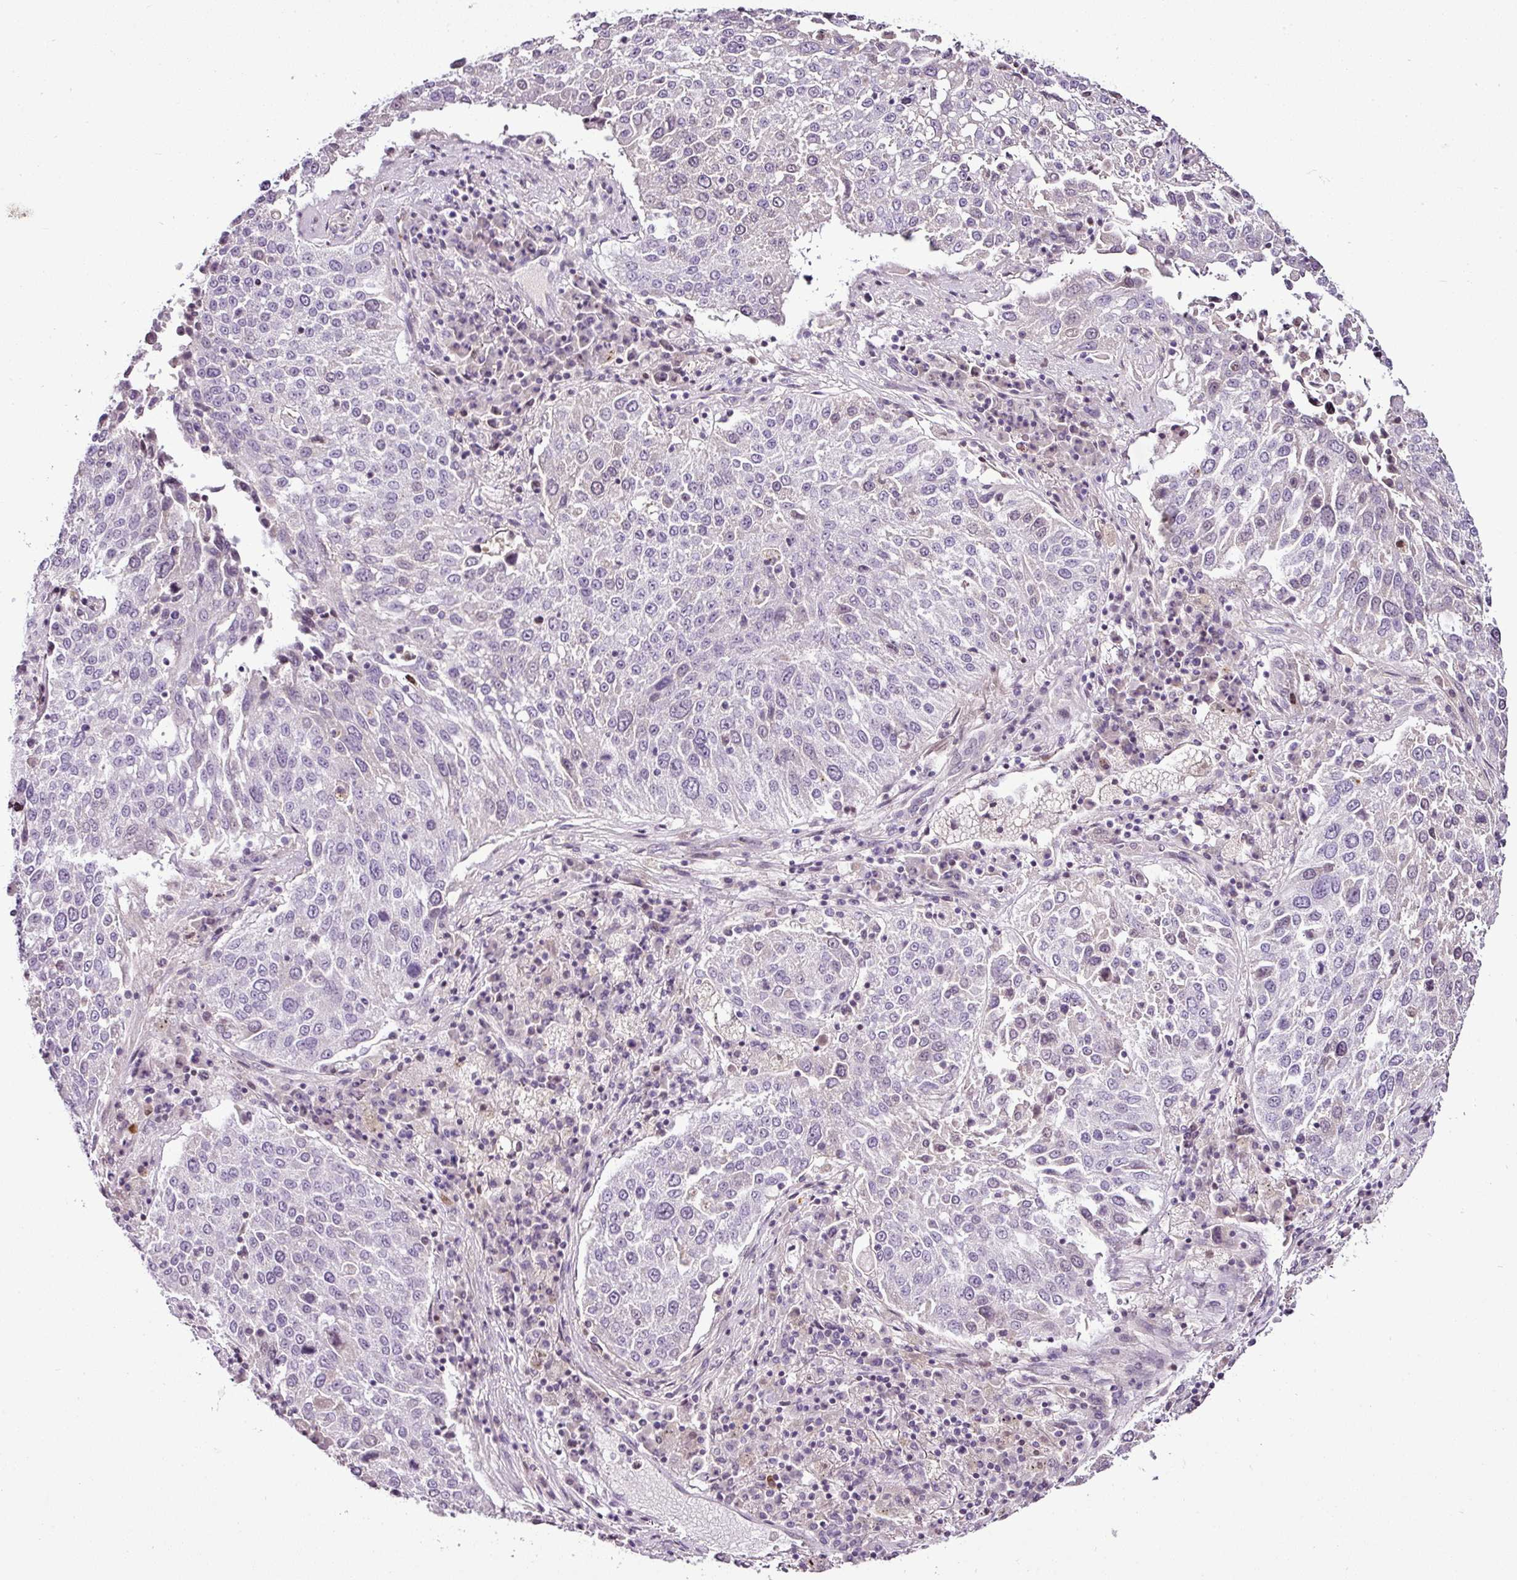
{"staining": {"intensity": "negative", "quantity": "none", "location": "none"}, "tissue": "lung cancer", "cell_type": "Tumor cells", "image_type": "cancer", "snomed": [{"axis": "morphology", "description": "Squamous cell carcinoma, NOS"}, {"axis": "topography", "description": "Lung"}], "caption": "Tumor cells are negative for brown protein staining in lung cancer (squamous cell carcinoma). (DAB (3,3'-diaminobenzidine) immunohistochemistry with hematoxylin counter stain).", "gene": "TEX30", "patient": {"sex": "male", "age": 65}}